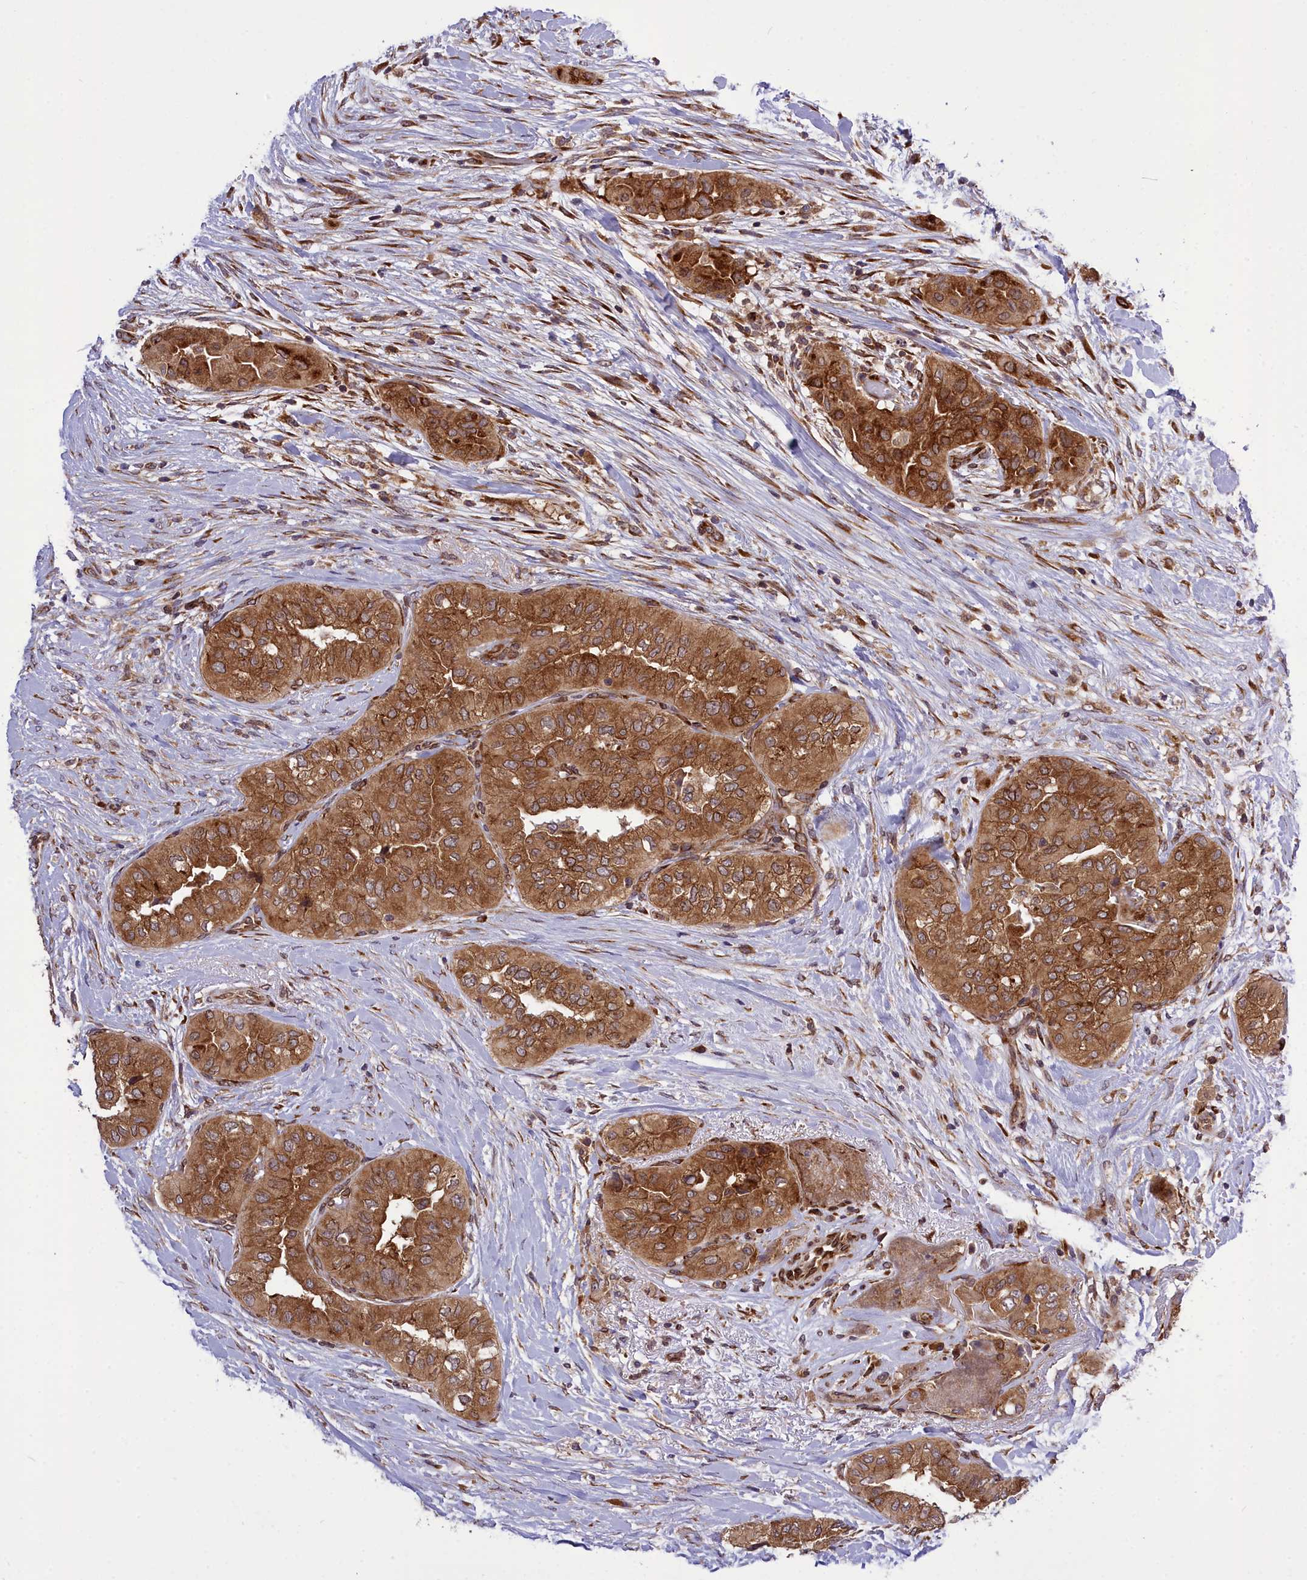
{"staining": {"intensity": "strong", "quantity": ">75%", "location": "cytoplasmic/membranous"}, "tissue": "head and neck cancer", "cell_type": "Tumor cells", "image_type": "cancer", "snomed": [{"axis": "morphology", "description": "Adenocarcinoma, NOS"}, {"axis": "topography", "description": "Head-Neck"}], "caption": "High-power microscopy captured an immunohistochemistry (IHC) histopathology image of head and neck adenocarcinoma, revealing strong cytoplasmic/membranous positivity in approximately >75% of tumor cells.", "gene": "DHCR7", "patient": {"sex": "male", "age": 66}}